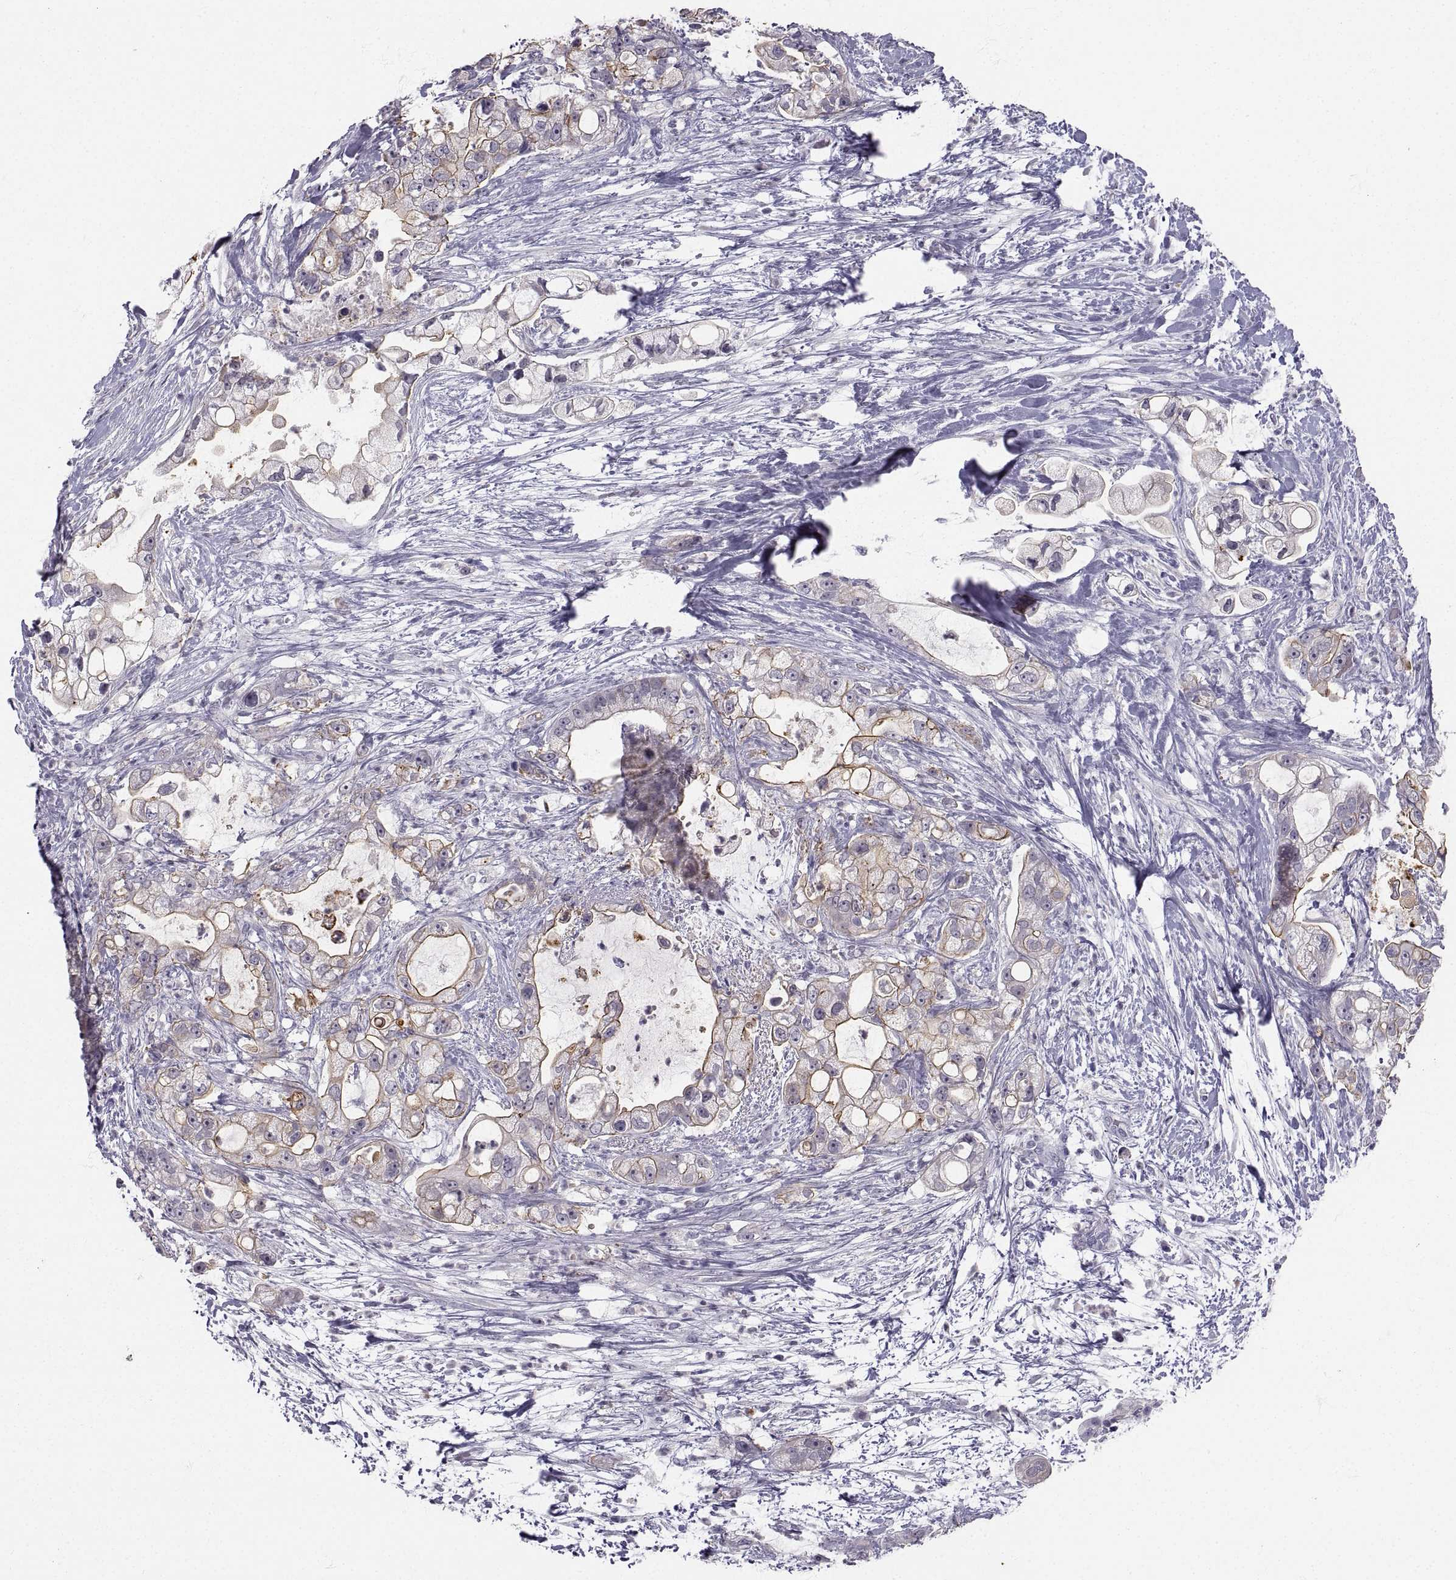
{"staining": {"intensity": "moderate", "quantity": "<25%", "location": "cytoplasmic/membranous"}, "tissue": "pancreatic cancer", "cell_type": "Tumor cells", "image_type": "cancer", "snomed": [{"axis": "morphology", "description": "Adenocarcinoma, NOS"}, {"axis": "topography", "description": "Pancreas"}], "caption": "Immunohistochemical staining of adenocarcinoma (pancreatic) shows low levels of moderate cytoplasmic/membranous staining in about <25% of tumor cells. Immunohistochemistry (ihc) stains the protein of interest in brown and the nuclei are stained blue.", "gene": "ZNF185", "patient": {"sex": "female", "age": 69}}